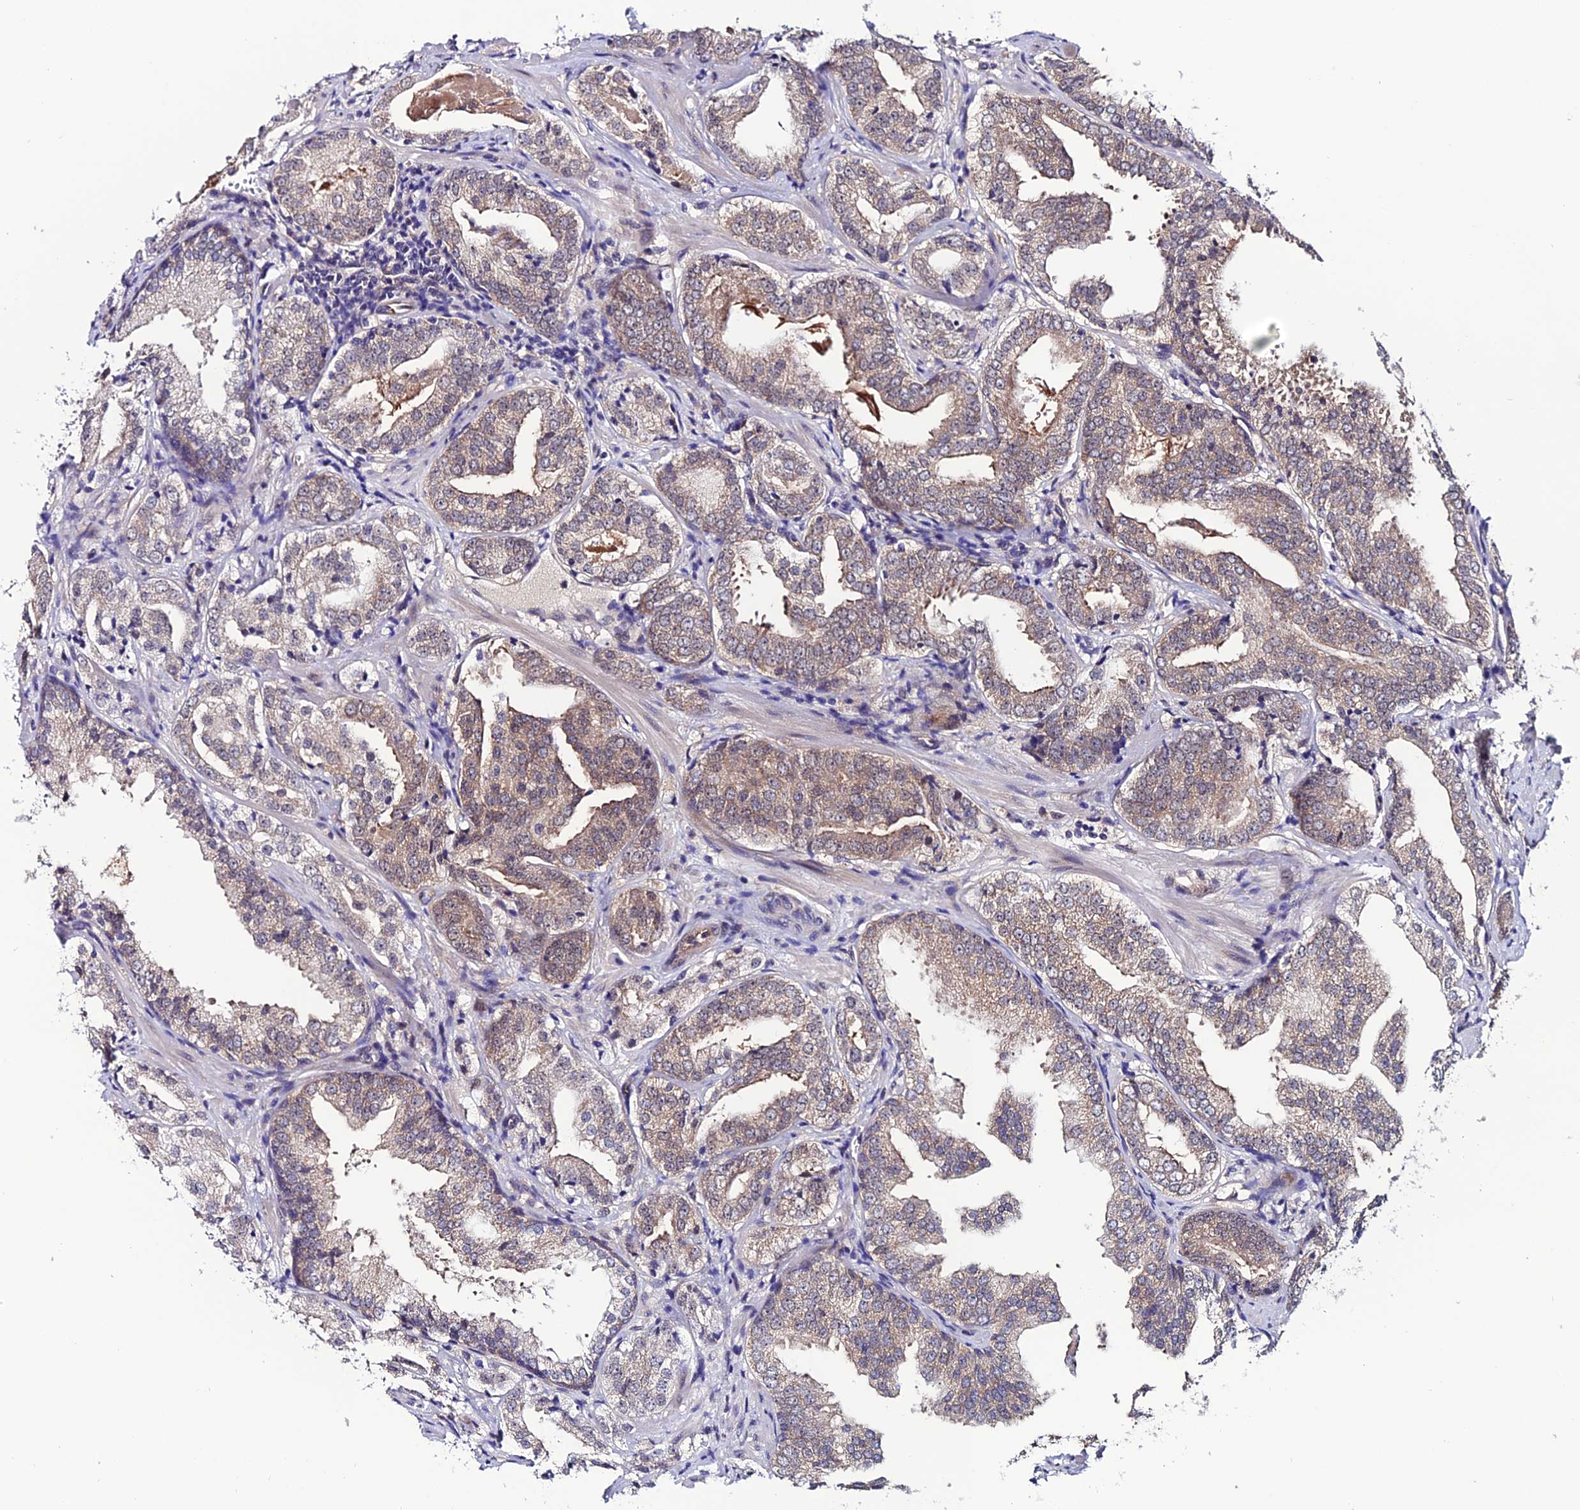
{"staining": {"intensity": "weak", "quantity": "25%-75%", "location": "cytoplasmic/membranous"}, "tissue": "prostate cancer", "cell_type": "Tumor cells", "image_type": "cancer", "snomed": [{"axis": "morphology", "description": "Adenocarcinoma, Low grade"}, {"axis": "topography", "description": "Prostate"}], "caption": "IHC (DAB (3,3'-diaminobenzidine)) staining of human adenocarcinoma (low-grade) (prostate) reveals weak cytoplasmic/membranous protein staining in approximately 25%-75% of tumor cells. (DAB IHC with brightfield microscopy, high magnification).", "gene": "FZD8", "patient": {"sex": "male", "age": 60}}